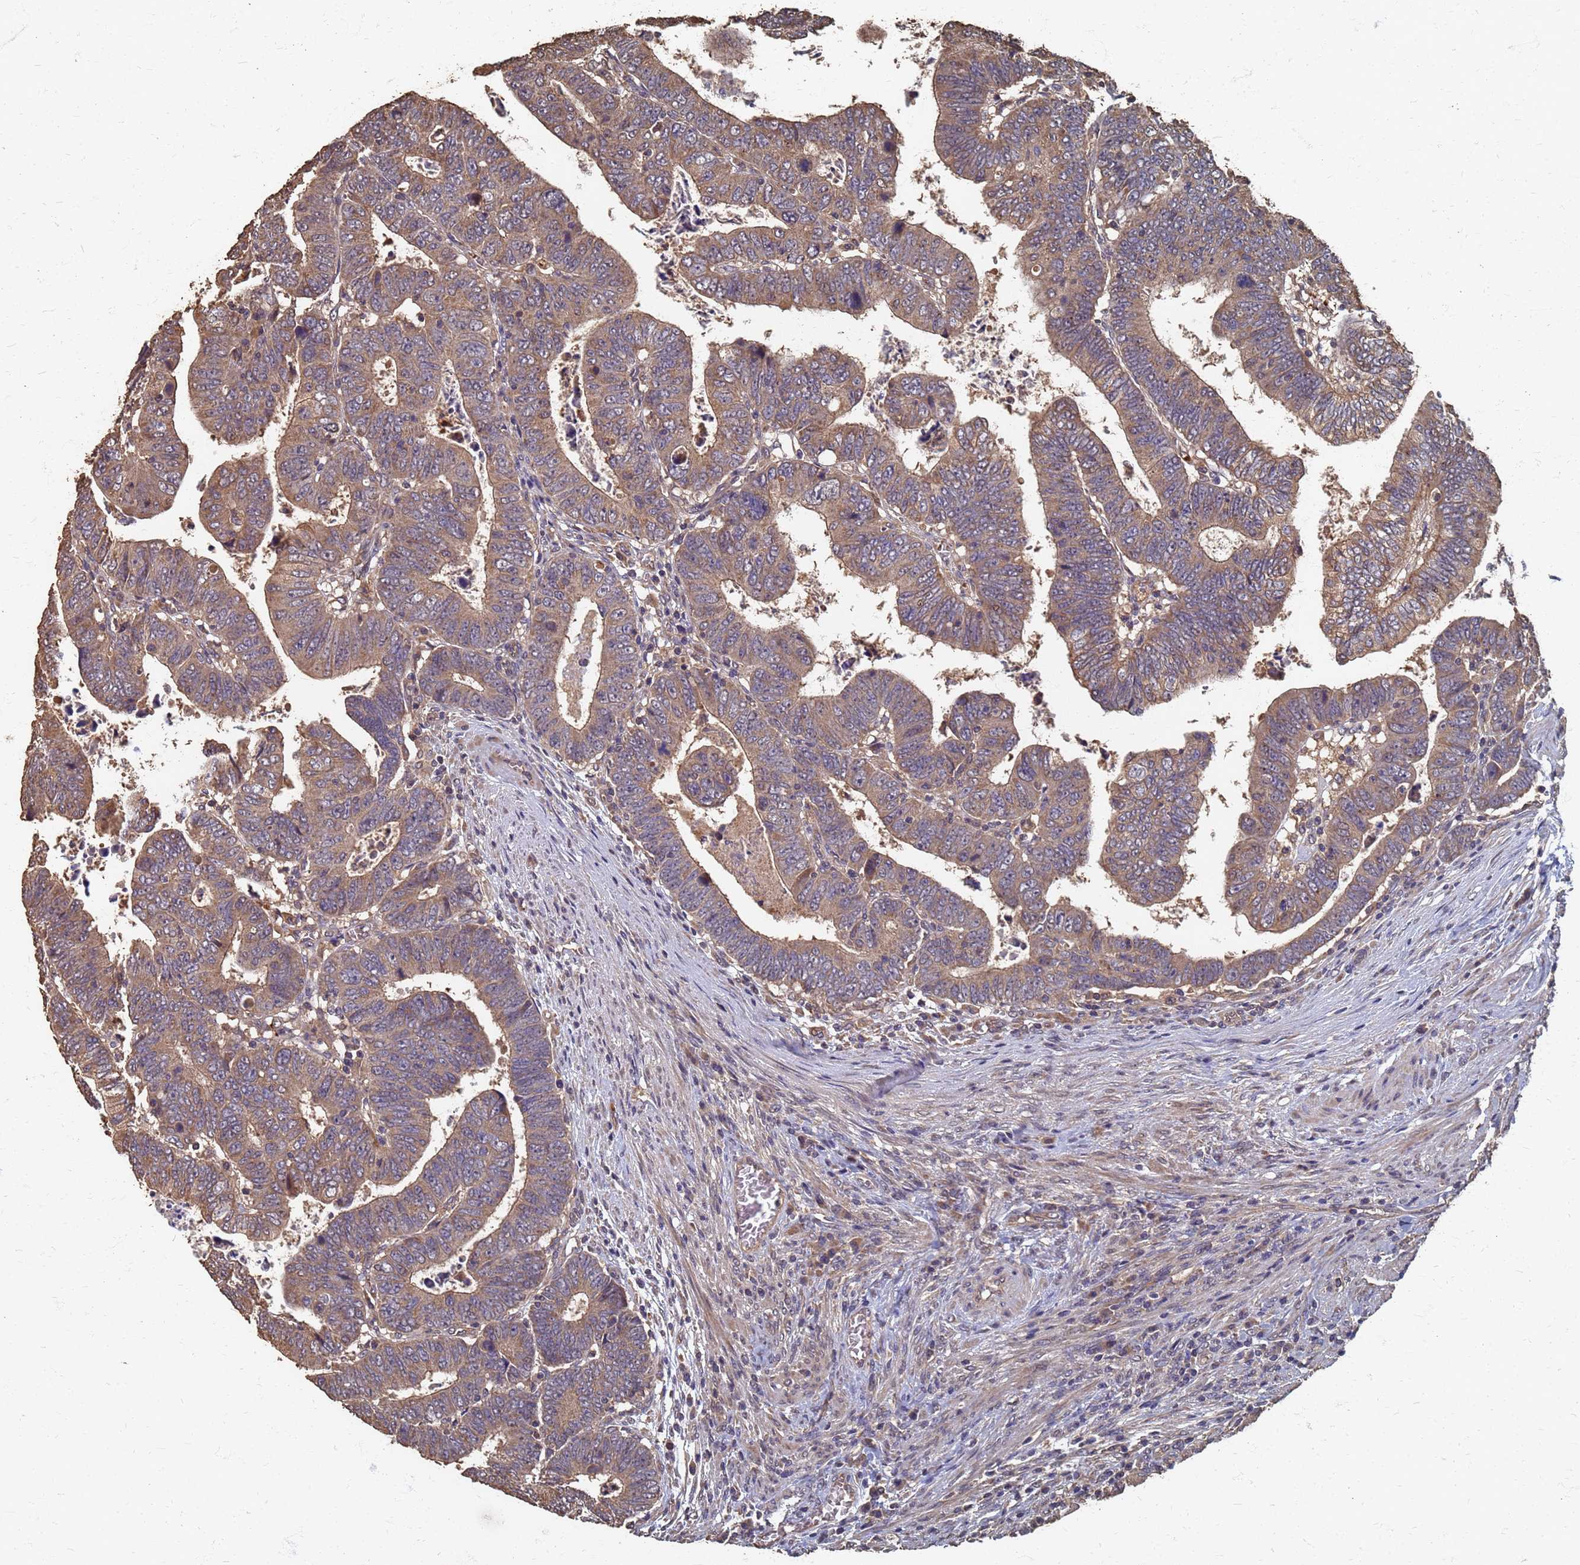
{"staining": {"intensity": "moderate", "quantity": ">75%", "location": "cytoplasmic/membranous"}, "tissue": "colorectal cancer", "cell_type": "Tumor cells", "image_type": "cancer", "snomed": [{"axis": "morphology", "description": "Normal tissue, NOS"}, {"axis": "morphology", "description": "Adenocarcinoma, NOS"}, {"axis": "topography", "description": "Rectum"}], "caption": "This image exhibits colorectal cancer (adenocarcinoma) stained with immunohistochemistry to label a protein in brown. The cytoplasmic/membranous of tumor cells show moderate positivity for the protein. Nuclei are counter-stained blue.", "gene": "DPH5", "patient": {"sex": "female", "age": 65}}